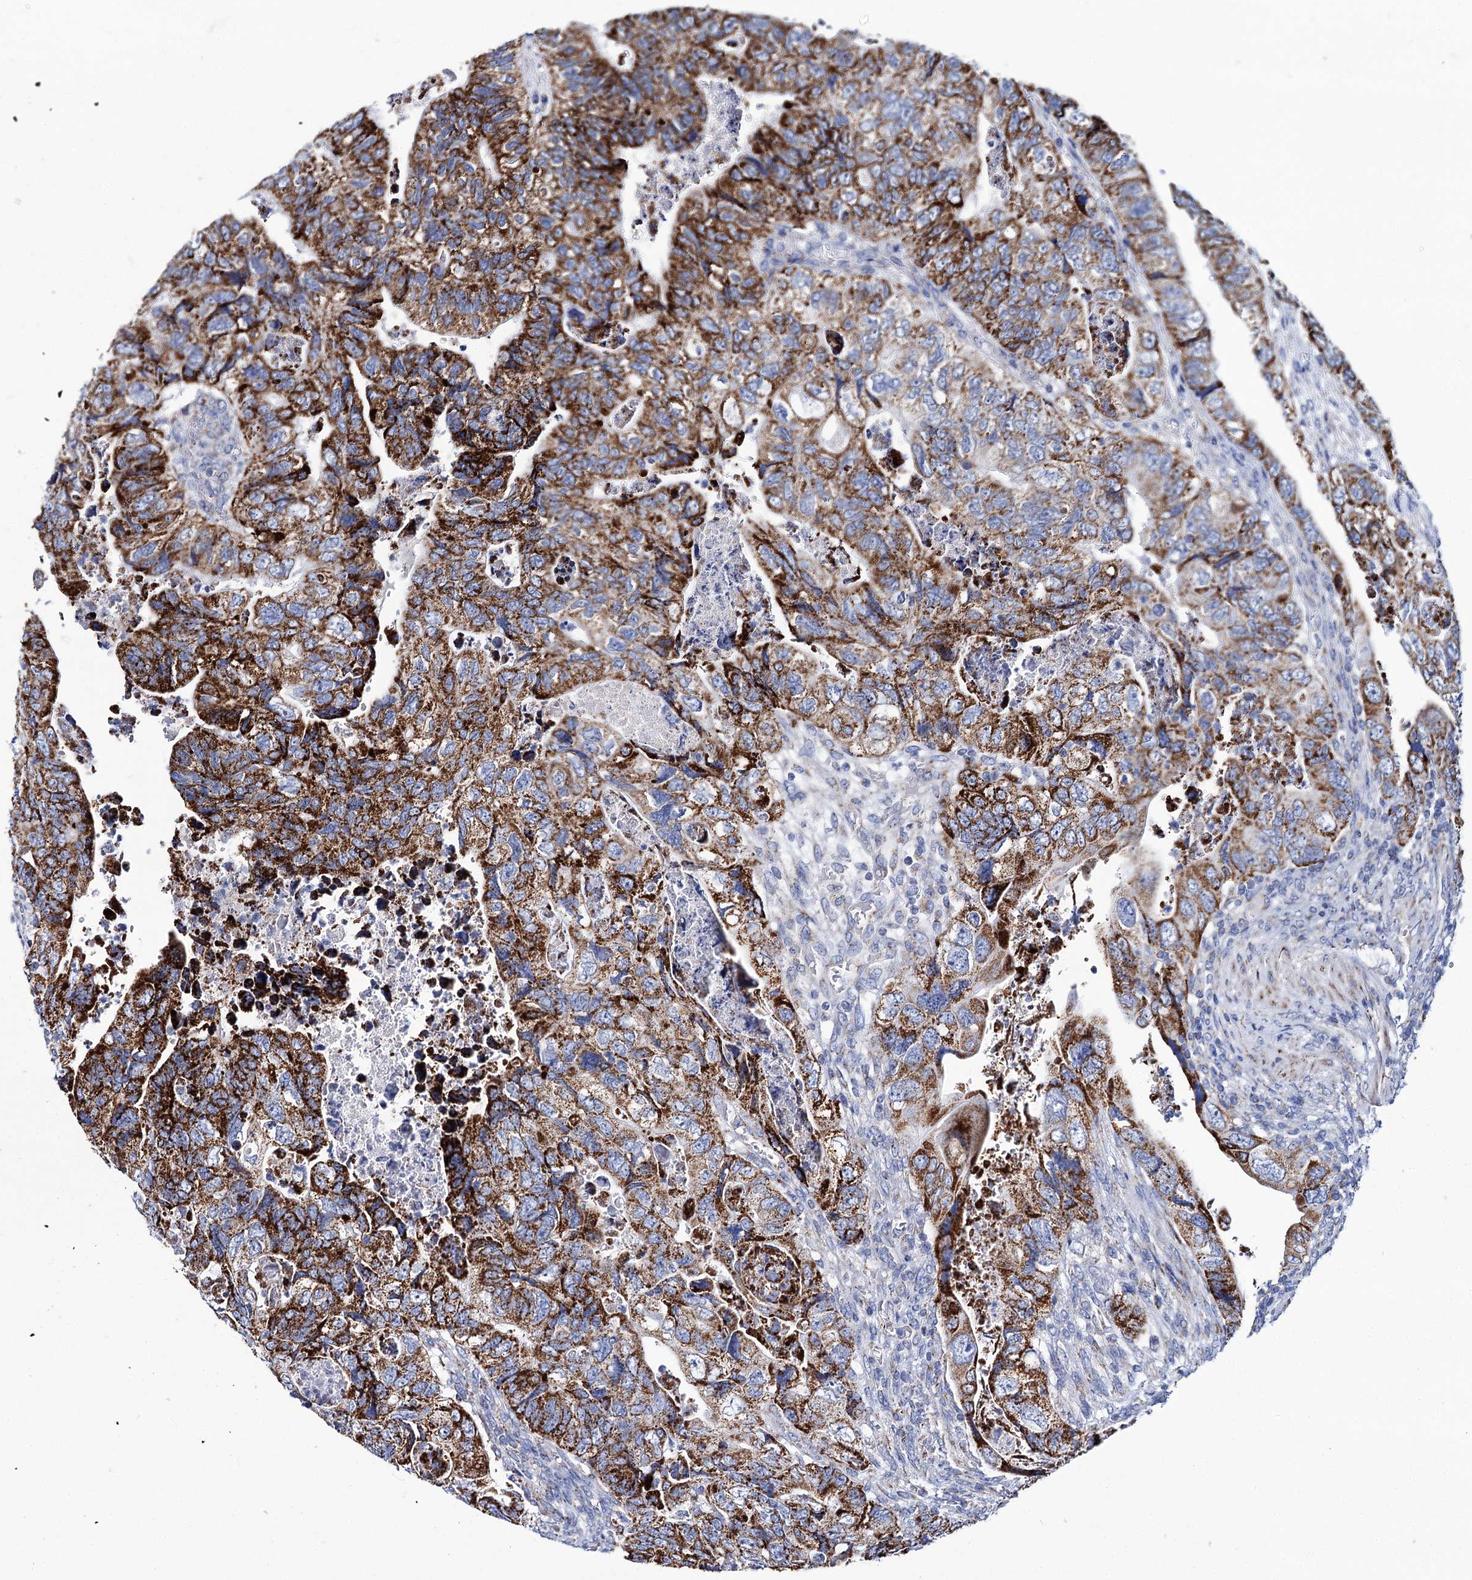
{"staining": {"intensity": "strong", "quantity": ">75%", "location": "cytoplasmic/membranous"}, "tissue": "colorectal cancer", "cell_type": "Tumor cells", "image_type": "cancer", "snomed": [{"axis": "morphology", "description": "Adenocarcinoma, NOS"}, {"axis": "topography", "description": "Rectum"}], "caption": "High-magnification brightfield microscopy of colorectal adenocarcinoma stained with DAB (brown) and counterstained with hematoxylin (blue). tumor cells exhibit strong cytoplasmic/membranous staining is appreciated in approximately>75% of cells.", "gene": "UBASH3B", "patient": {"sex": "male", "age": 63}}